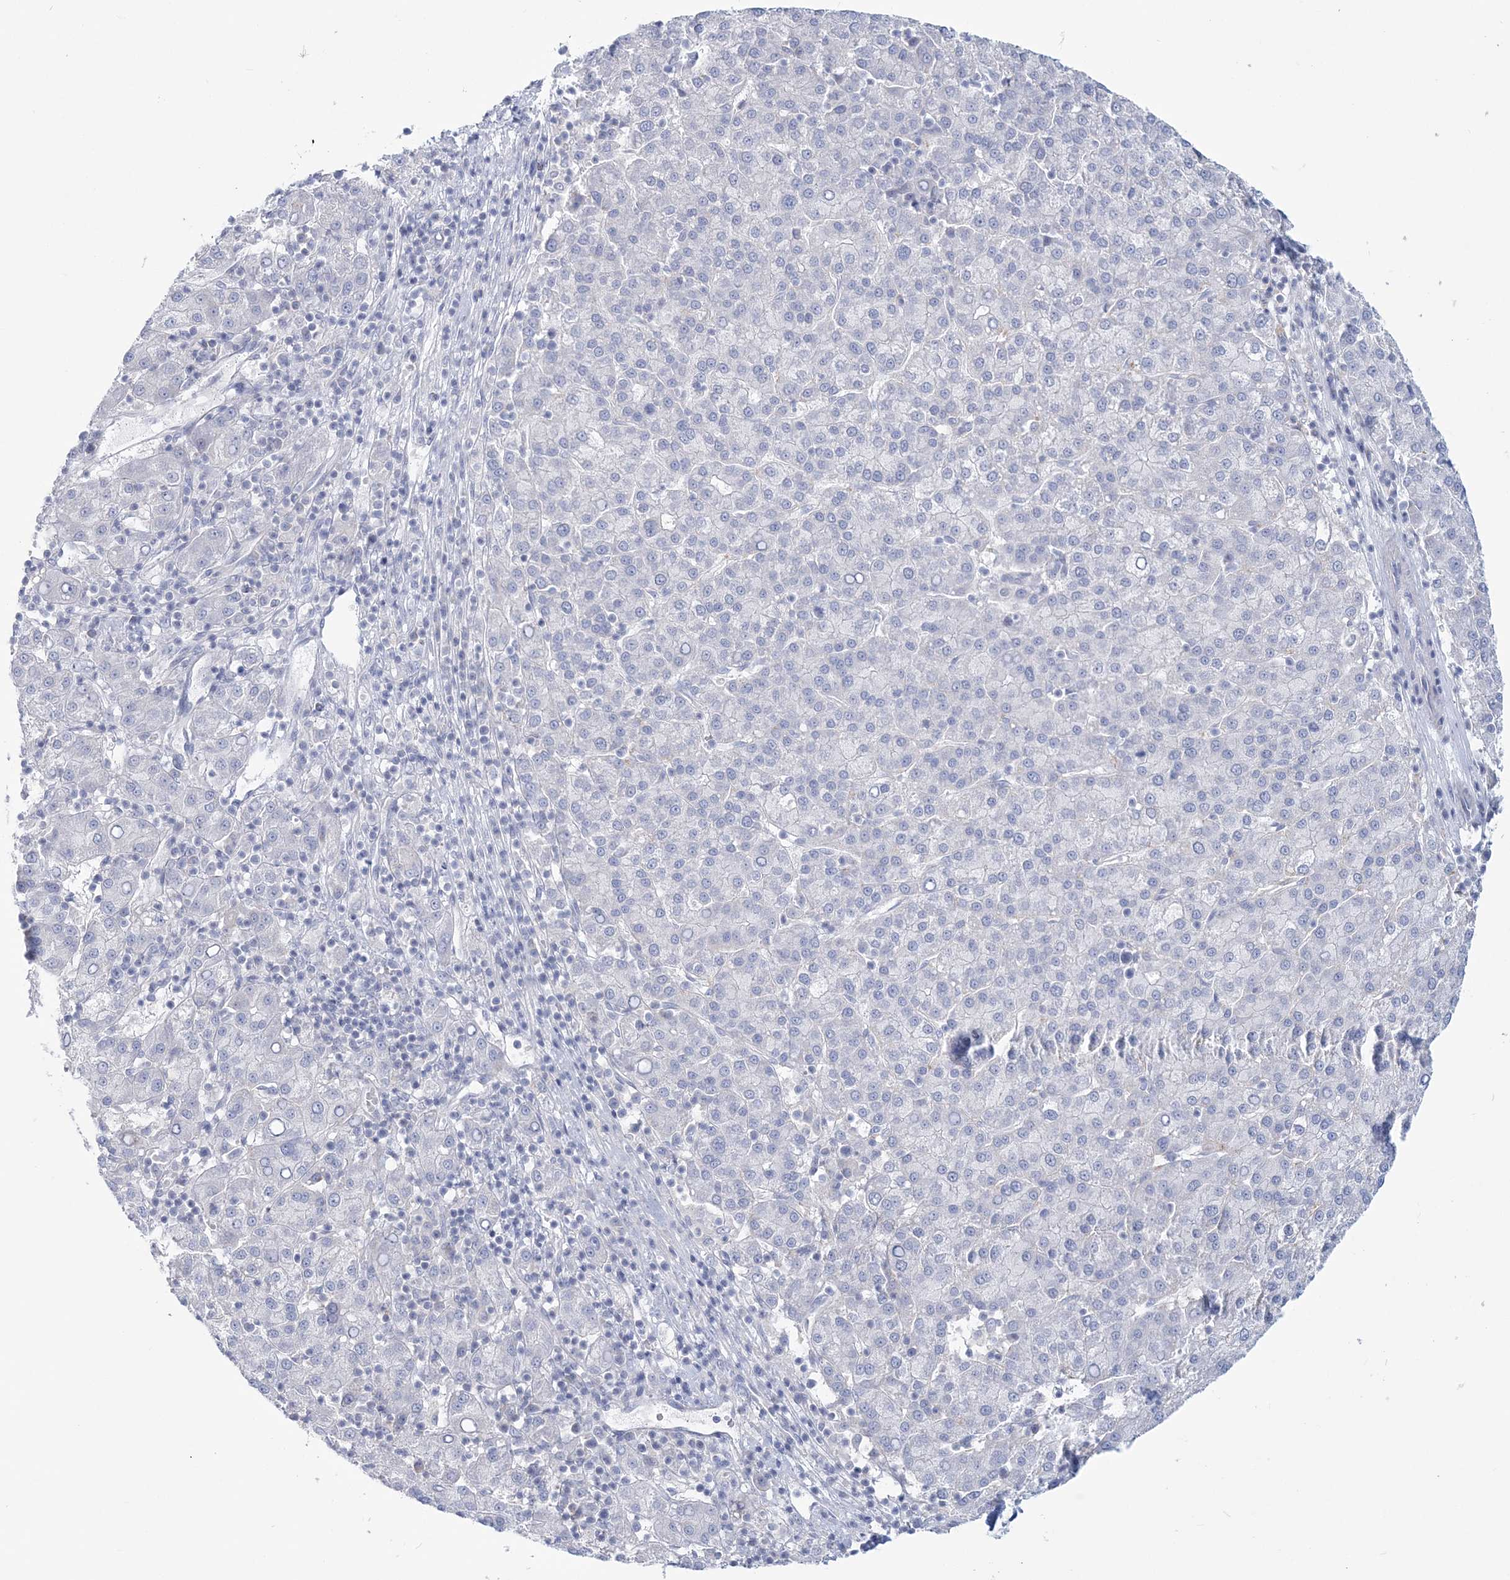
{"staining": {"intensity": "negative", "quantity": "none", "location": "none"}, "tissue": "liver cancer", "cell_type": "Tumor cells", "image_type": "cancer", "snomed": [{"axis": "morphology", "description": "Carcinoma, Hepatocellular, NOS"}, {"axis": "topography", "description": "Liver"}], "caption": "The IHC histopathology image has no significant positivity in tumor cells of hepatocellular carcinoma (liver) tissue.", "gene": "ADGB", "patient": {"sex": "female", "age": 58}}